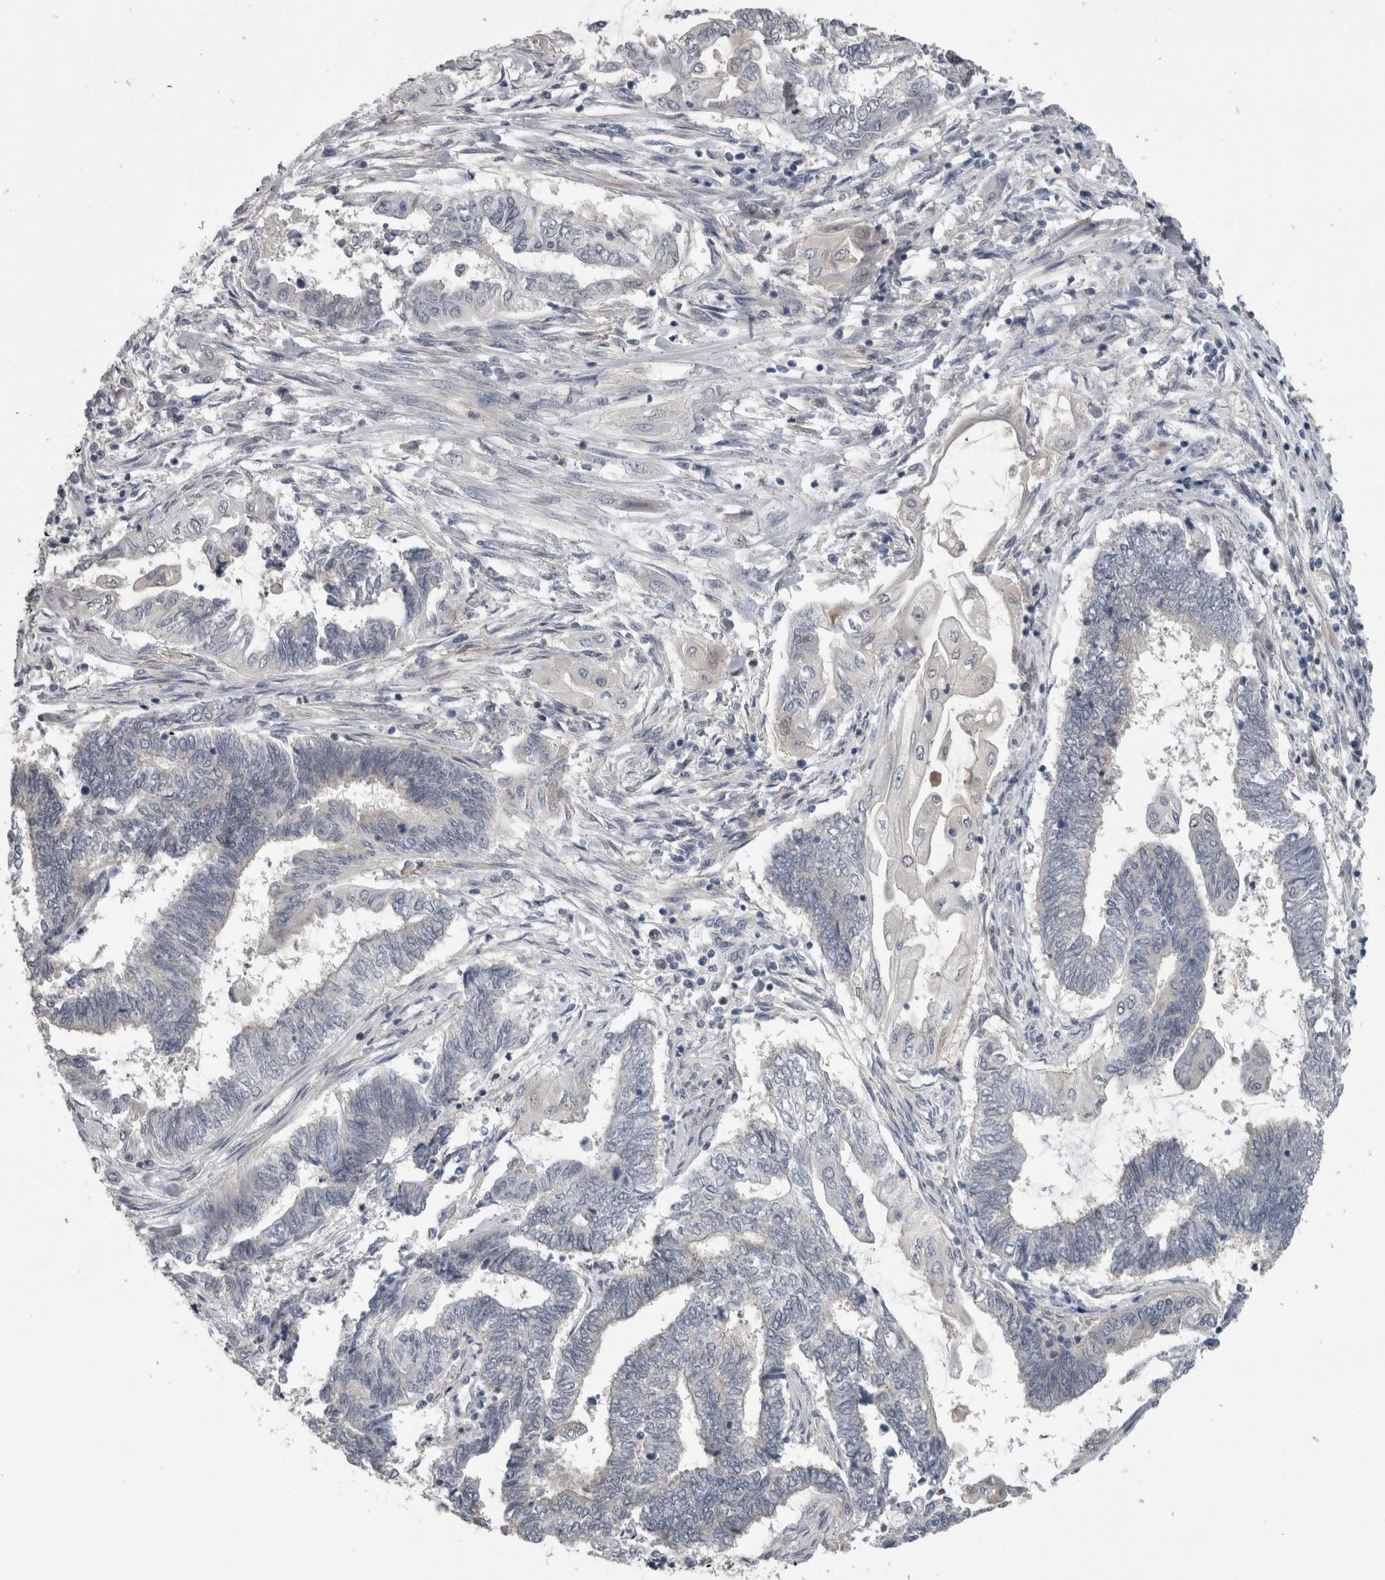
{"staining": {"intensity": "negative", "quantity": "none", "location": "none"}, "tissue": "endometrial cancer", "cell_type": "Tumor cells", "image_type": "cancer", "snomed": [{"axis": "morphology", "description": "Adenocarcinoma, NOS"}, {"axis": "topography", "description": "Uterus"}, {"axis": "topography", "description": "Endometrium"}], "caption": "This is an immunohistochemistry (IHC) image of human adenocarcinoma (endometrial). There is no positivity in tumor cells.", "gene": "NAPRT", "patient": {"sex": "female", "age": 70}}